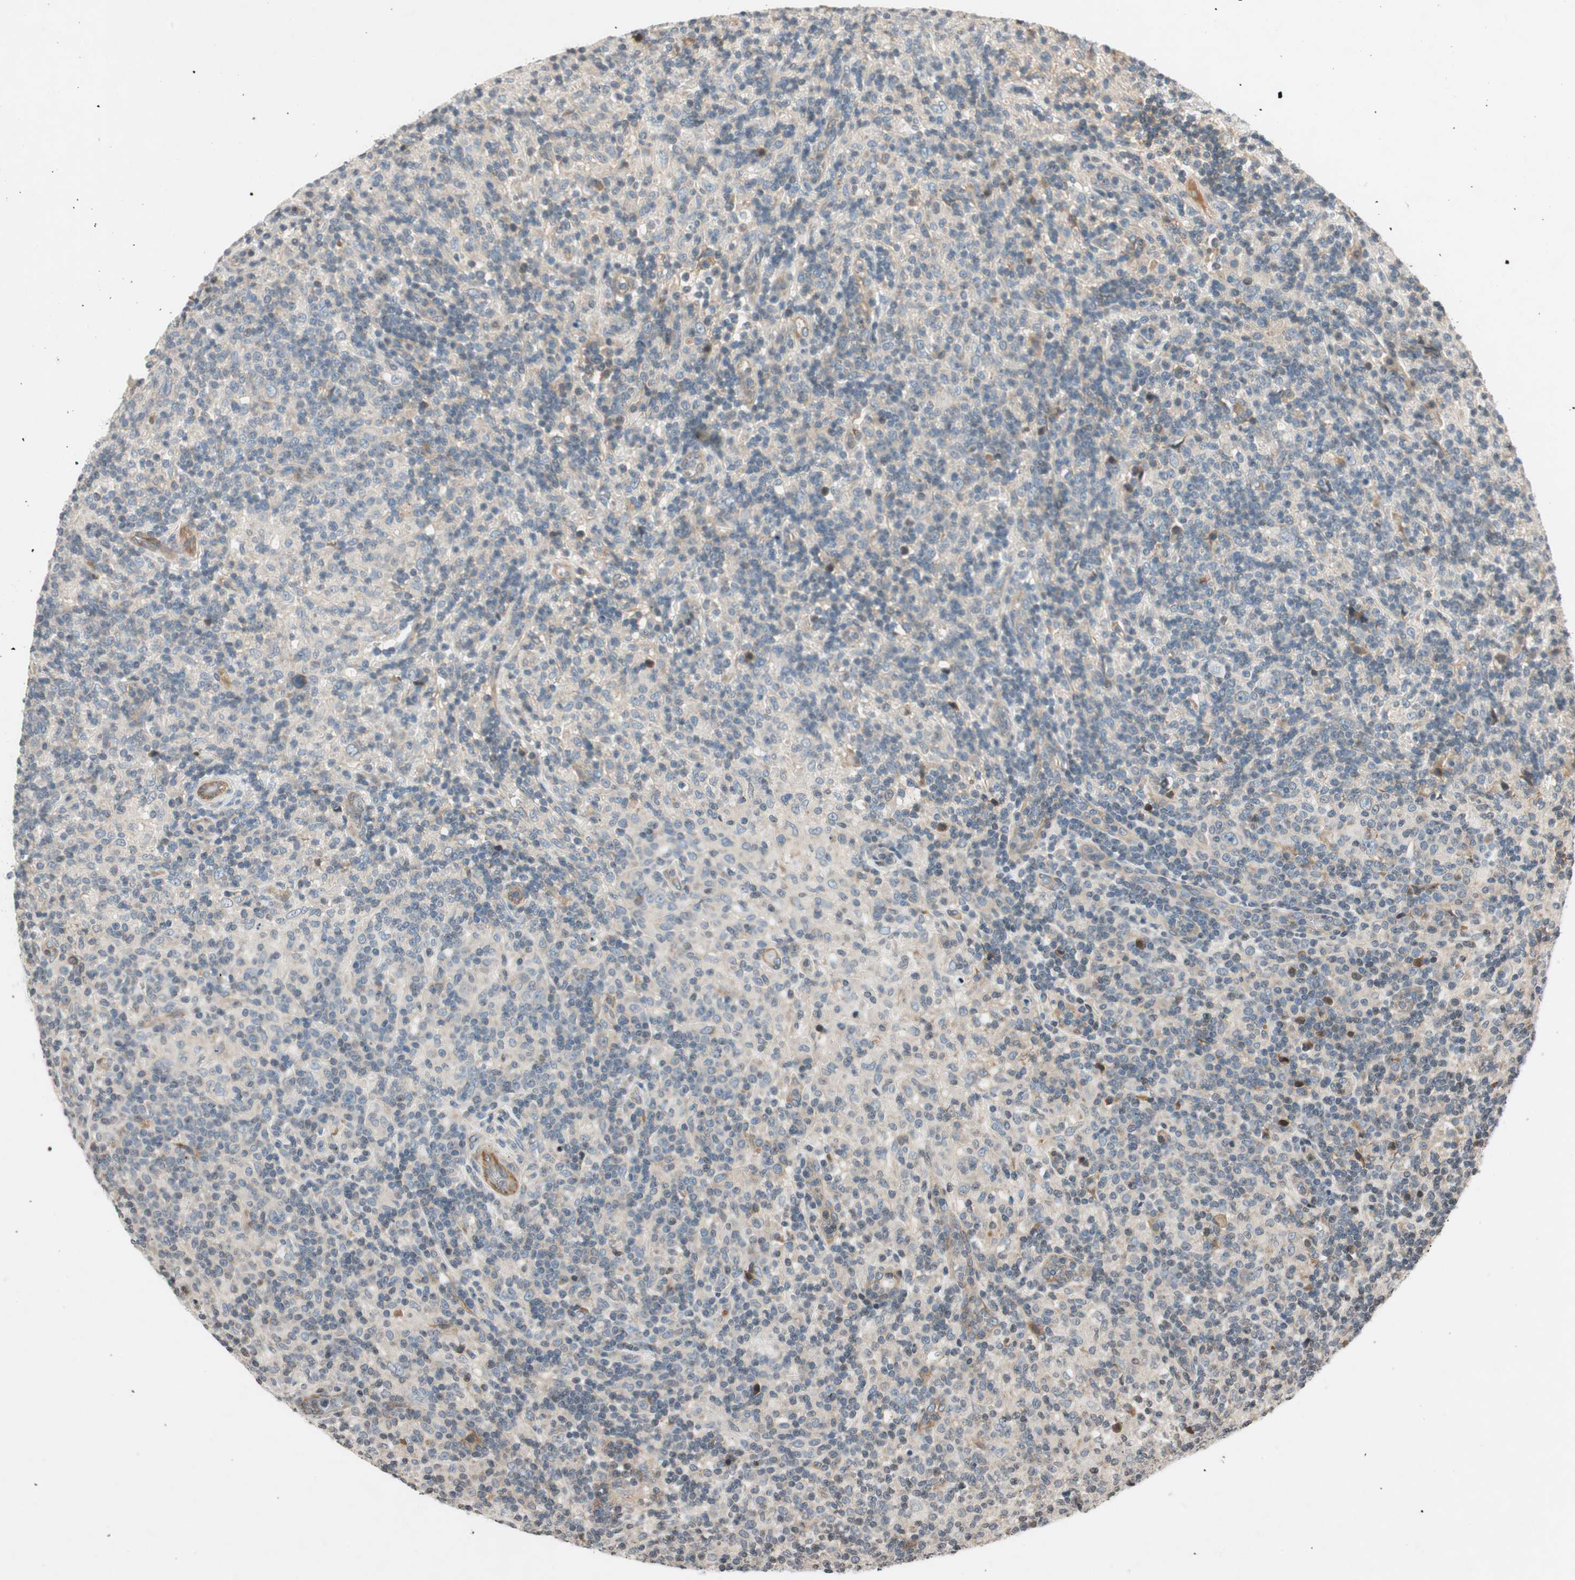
{"staining": {"intensity": "negative", "quantity": "none", "location": "none"}, "tissue": "lymphoma", "cell_type": "Tumor cells", "image_type": "cancer", "snomed": [{"axis": "morphology", "description": "Hodgkin's disease, NOS"}, {"axis": "topography", "description": "Lymph node"}], "caption": "There is no significant expression in tumor cells of Hodgkin's disease.", "gene": "GCLM", "patient": {"sex": "male", "age": 70}}